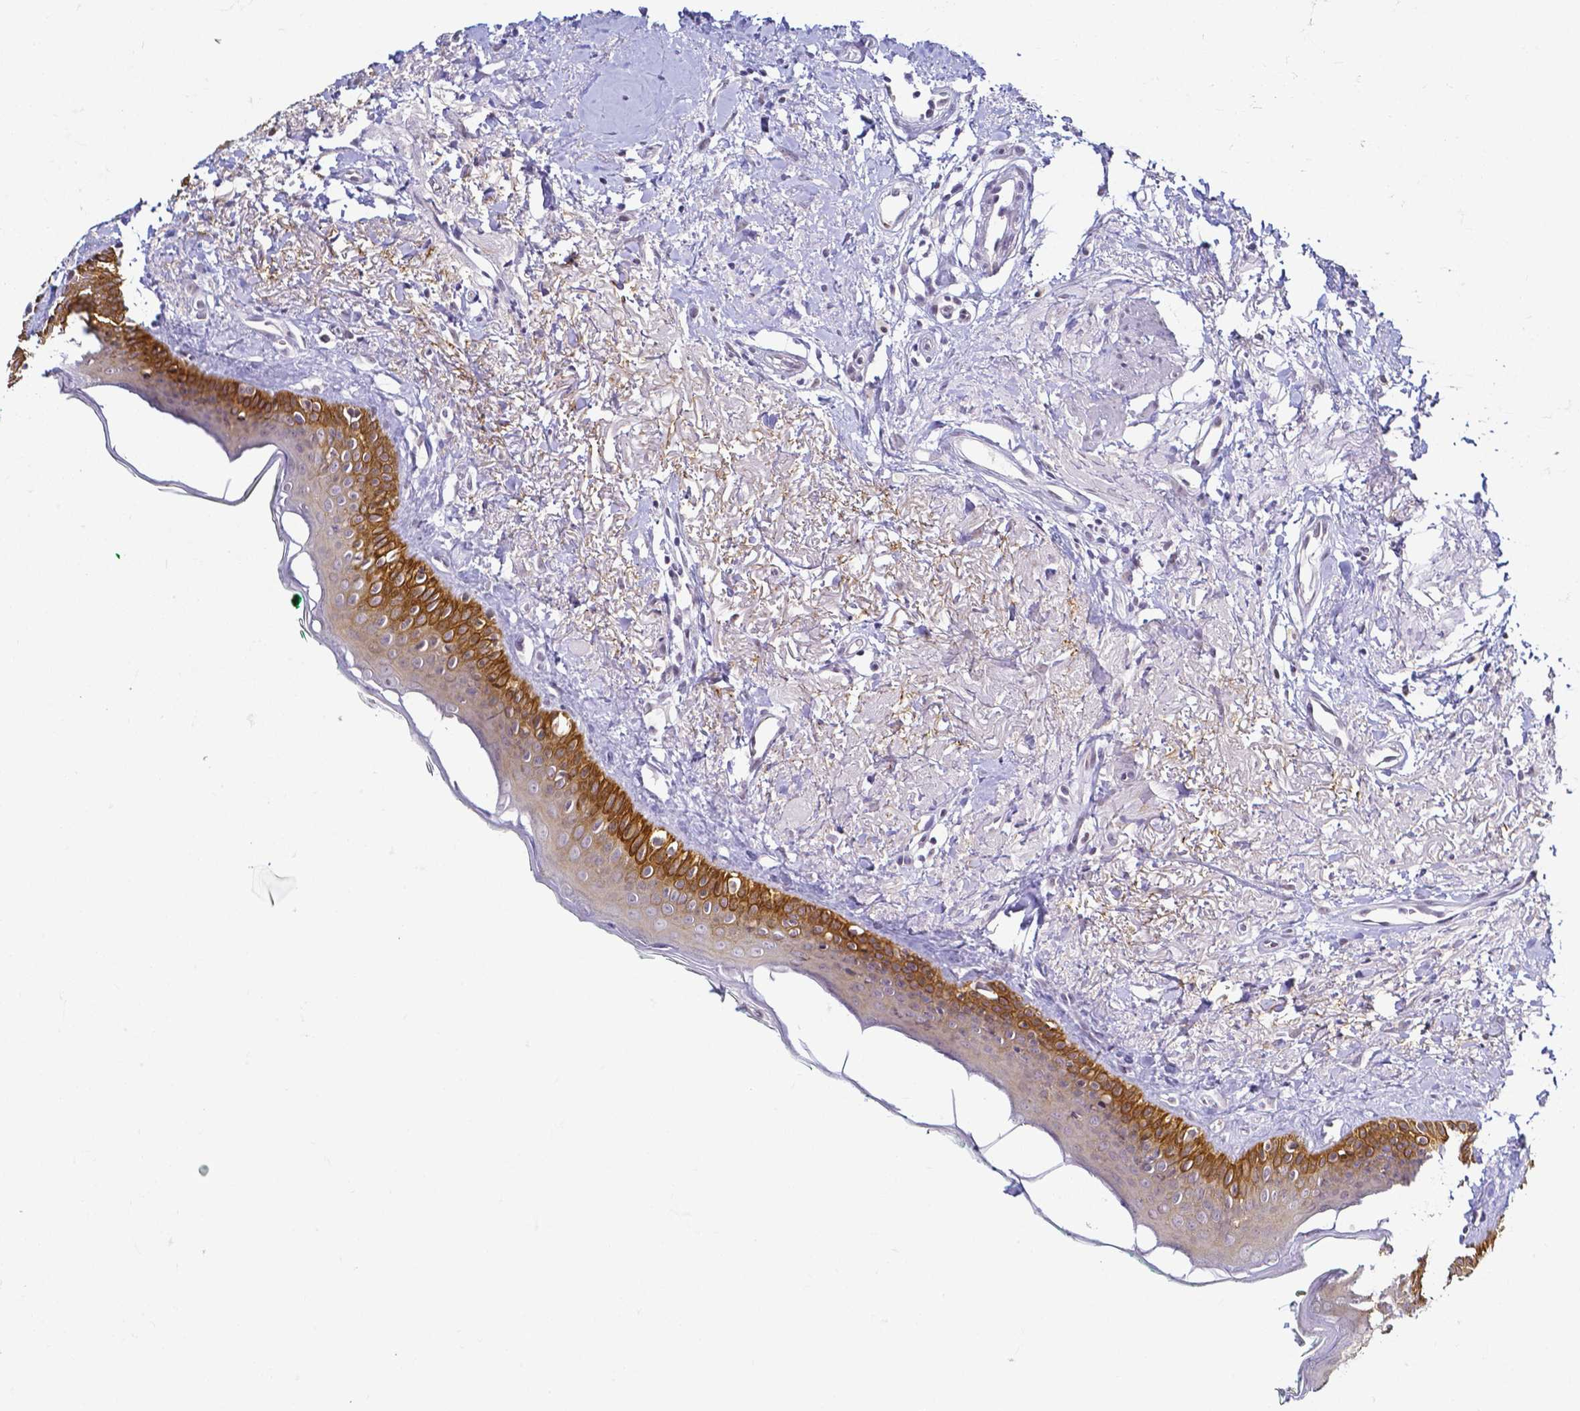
{"staining": {"intensity": "strong", "quantity": "25%-75%", "location": "cytoplasmic/membranous"}, "tissue": "oral mucosa", "cell_type": "Squamous epithelial cells", "image_type": "normal", "snomed": [{"axis": "morphology", "description": "Normal tissue, NOS"}, {"axis": "topography", "description": "Oral tissue"}], "caption": "Human oral mucosa stained with a brown dye reveals strong cytoplasmic/membranous positive positivity in about 25%-75% of squamous epithelial cells.", "gene": "FAM83G", "patient": {"sex": "female", "age": 70}}